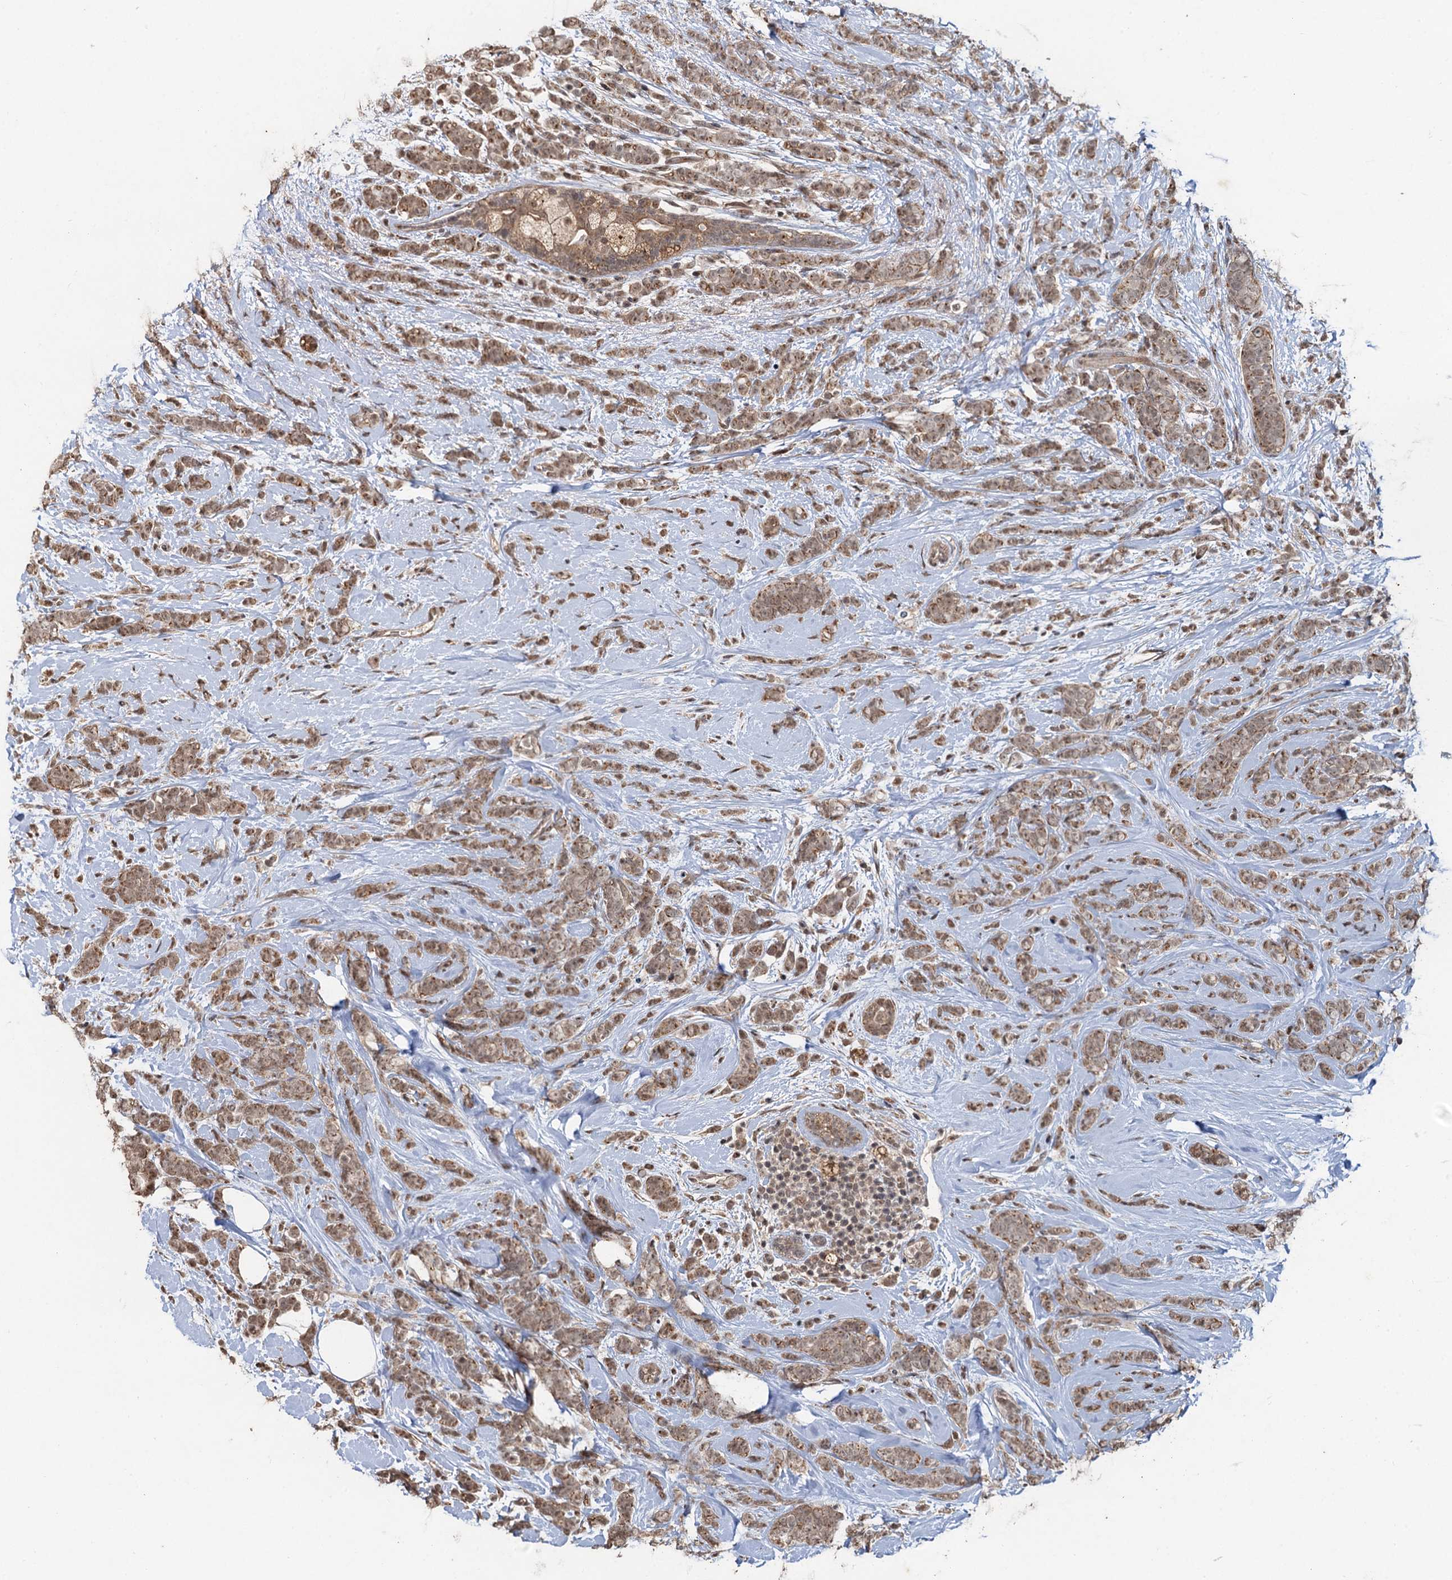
{"staining": {"intensity": "moderate", "quantity": ">75%", "location": "cytoplasmic/membranous,nuclear"}, "tissue": "breast cancer", "cell_type": "Tumor cells", "image_type": "cancer", "snomed": [{"axis": "morphology", "description": "Lobular carcinoma"}, {"axis": "topography", "description": "Breast"}], "caption": "This micrograph demonstrates immunohistochemistry (IHC) staining of breast cancer (lobular carcinoma), with medium moderate cytoplasmic/membranous and nuclear positivity in about >75% of tumor cells.", "gene": "REP15", "patient": {"sex": "female", "age": 58}}